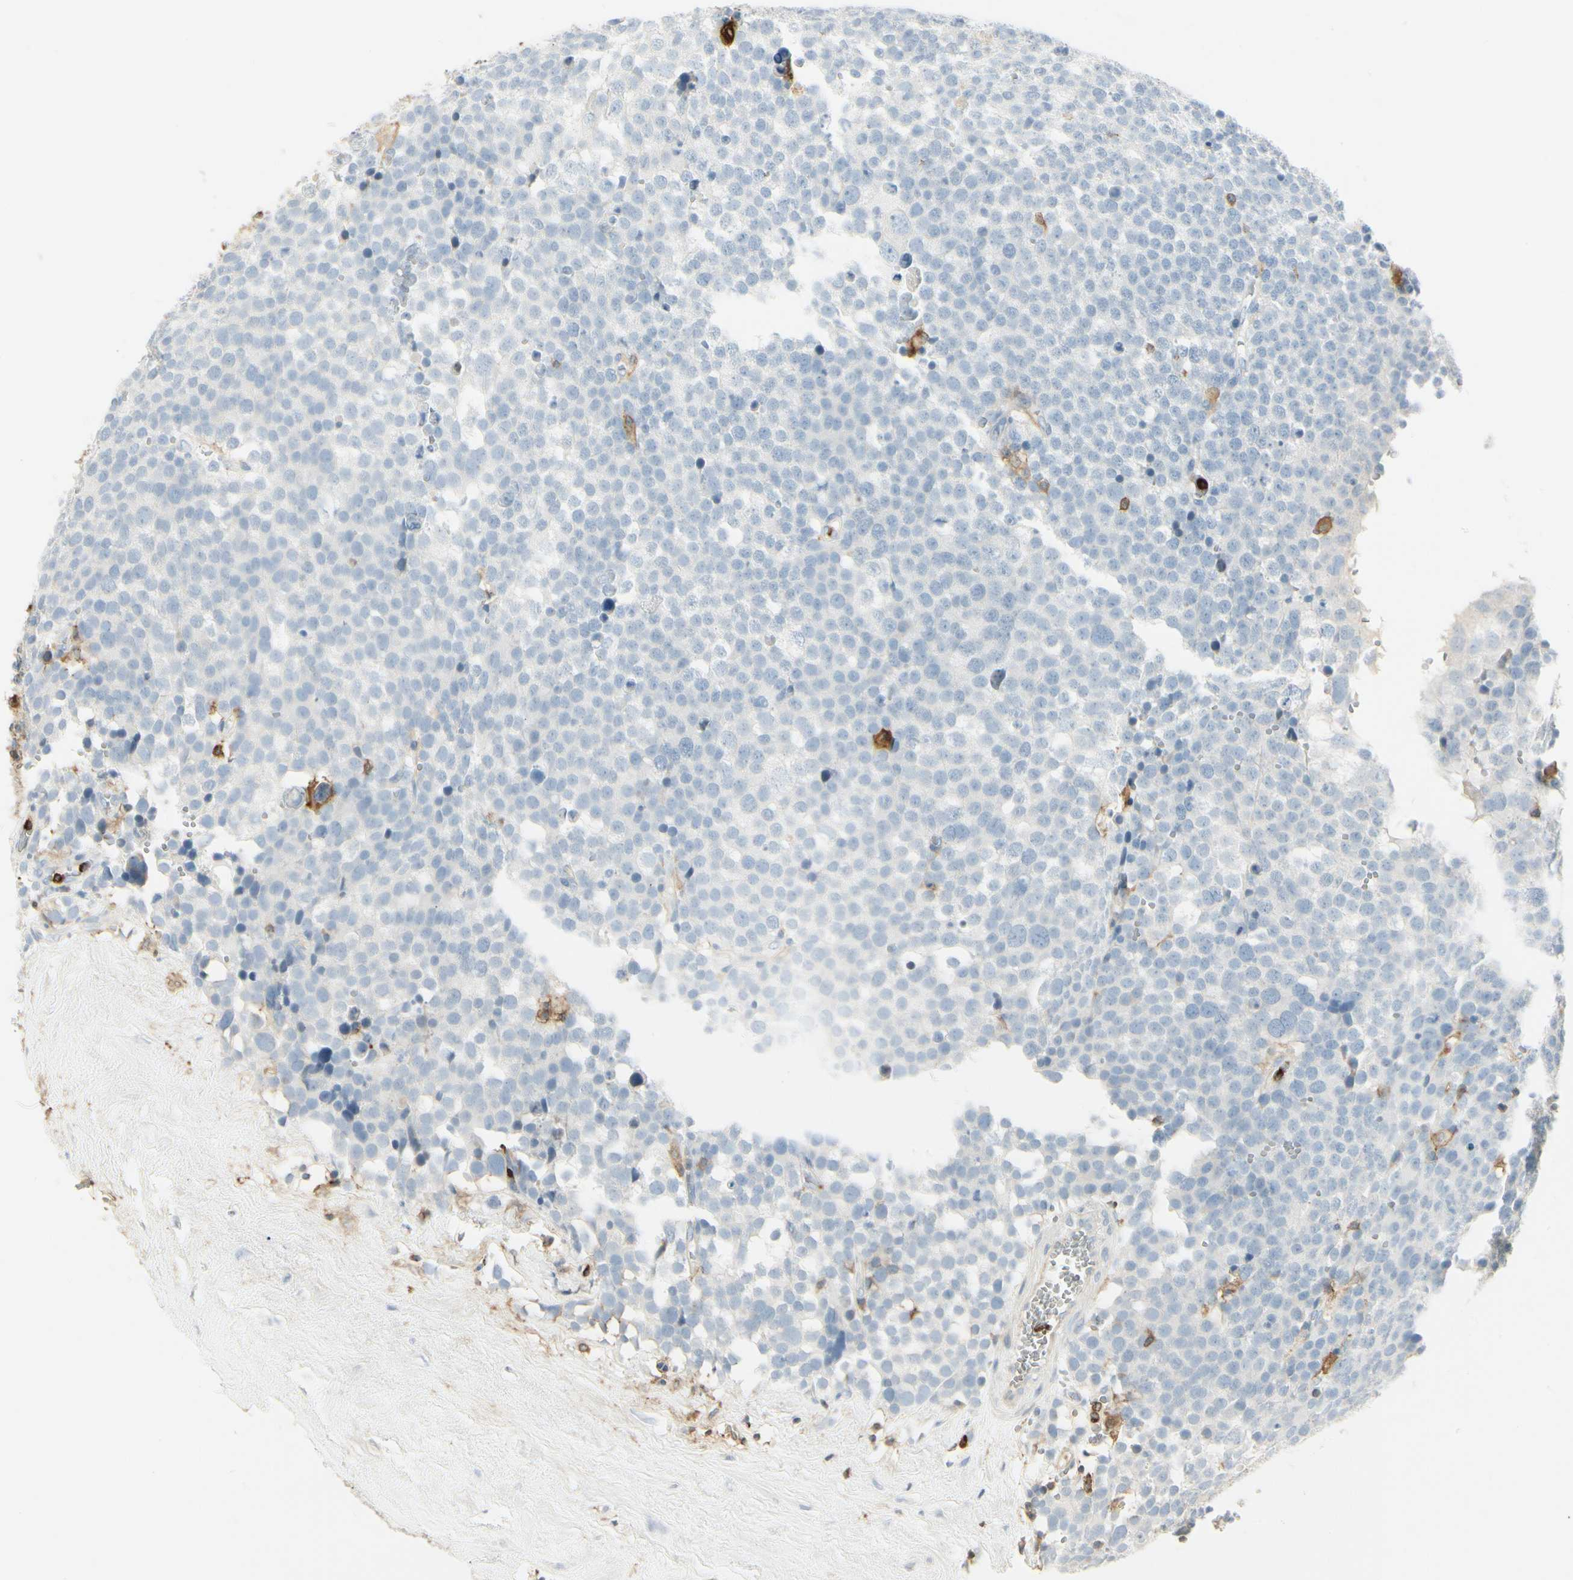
{"staining": {"intensity": "negative", "quantity": "none", "location": "none"}, "tissue": "testis cancer", "cell_type": "Tumor cells", "image_type": "cancer", "snomed": [{"axis": "morphology", "description": "Seminoma, NOS"}, {"axis": "topography", "description": "Testis"}], "caption": "Human seminoma (testis) stained for a protein using immunohistochemistry (IHC) reveals no positivity in tumor cells.", "gene": "ITGB2", "patient": {"sex": "male", "age": 71}}